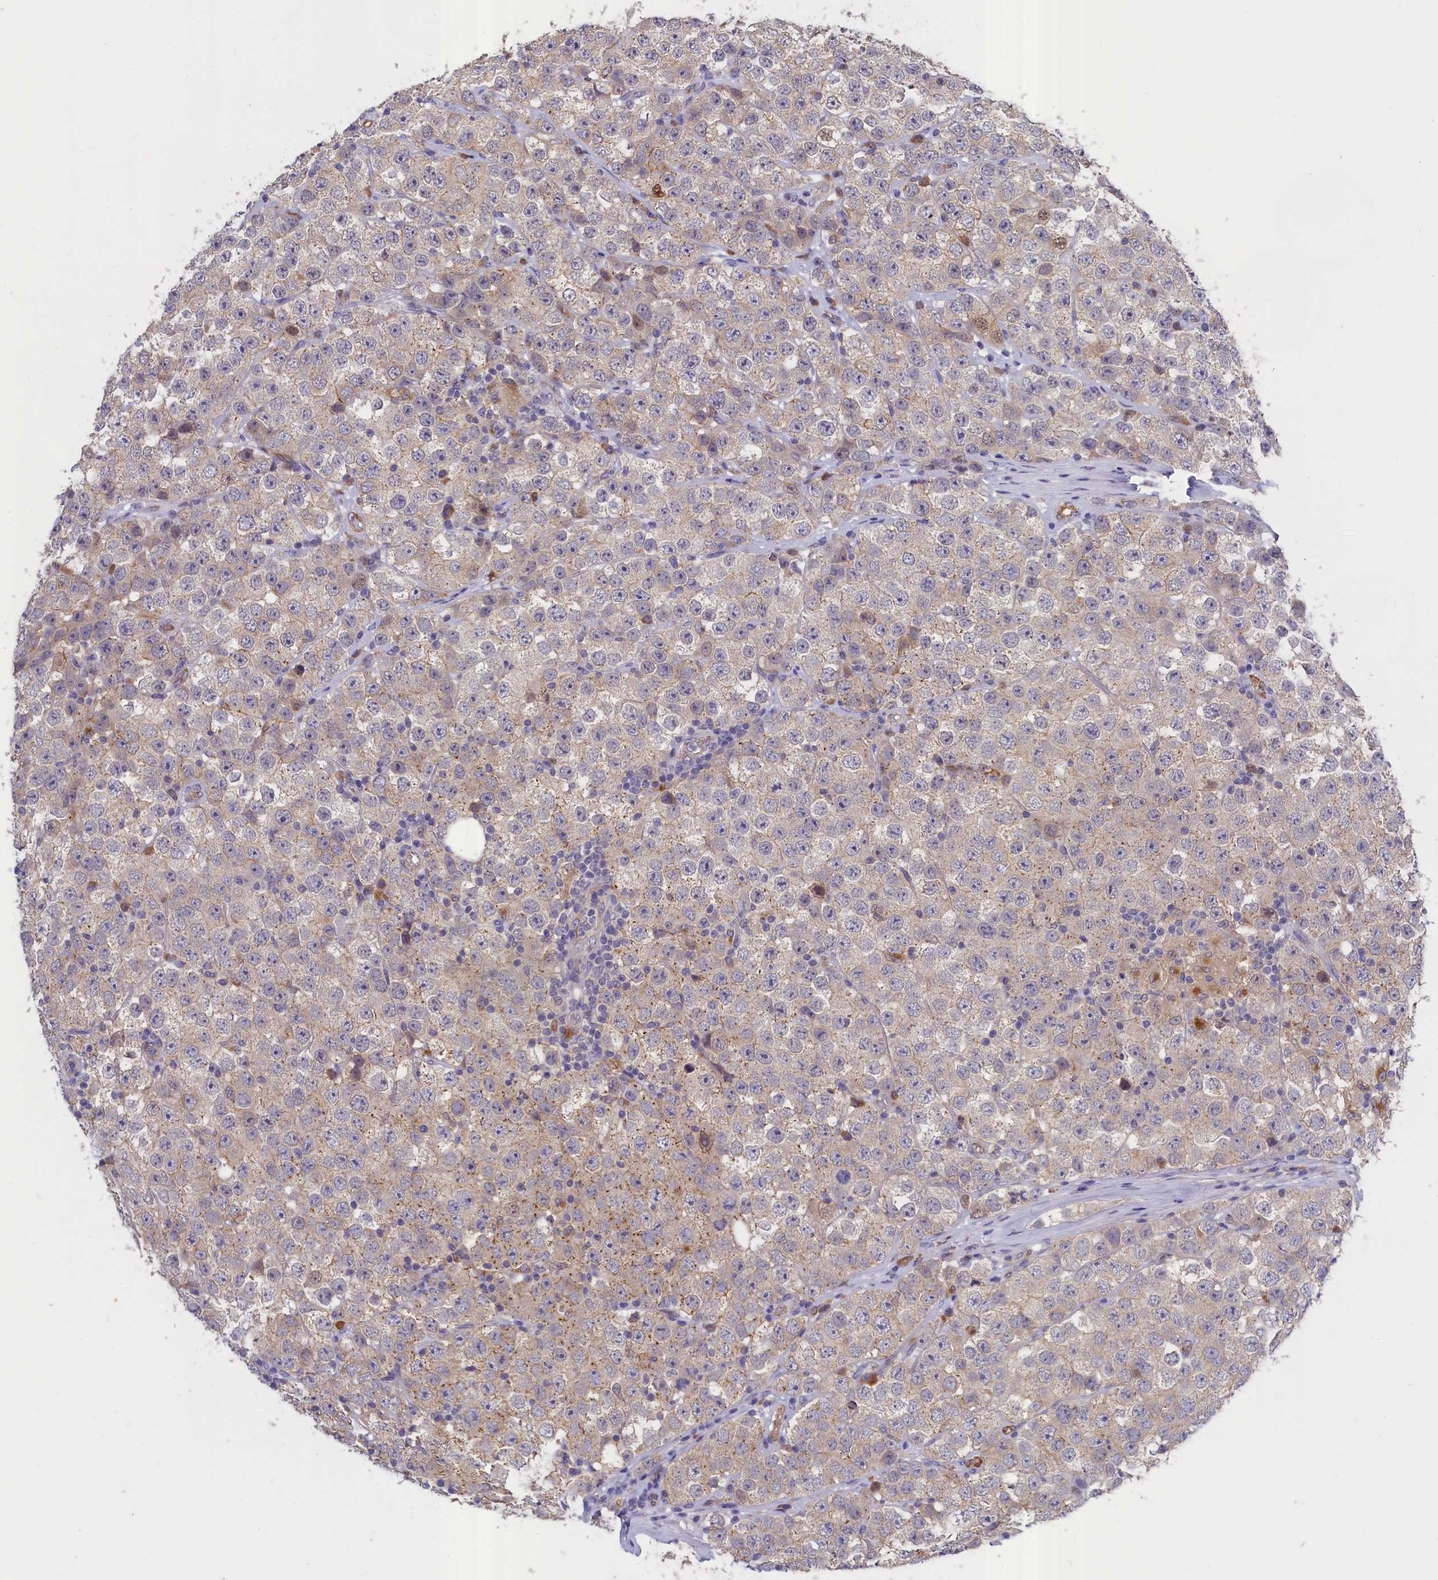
{"staining": {"intensity": "weak", "quantity": "<25%", "location": "cytoplasmic/membranous"}, "tissue": "testis cancer", "cell_type": "Tumor cells", "image_type": "cancer", "snomed": [{"axis": "morphology", "description": "Seminoma, NOS"}, {"axis": "topography", "description": "Testis"}], "caption": "A photomicrograph of seminoma (testis) stained for a protein exhibits no brown staining in tumor cells.", "gene": "COL19A1", "patient": {"sex": "male", "age": 28}}